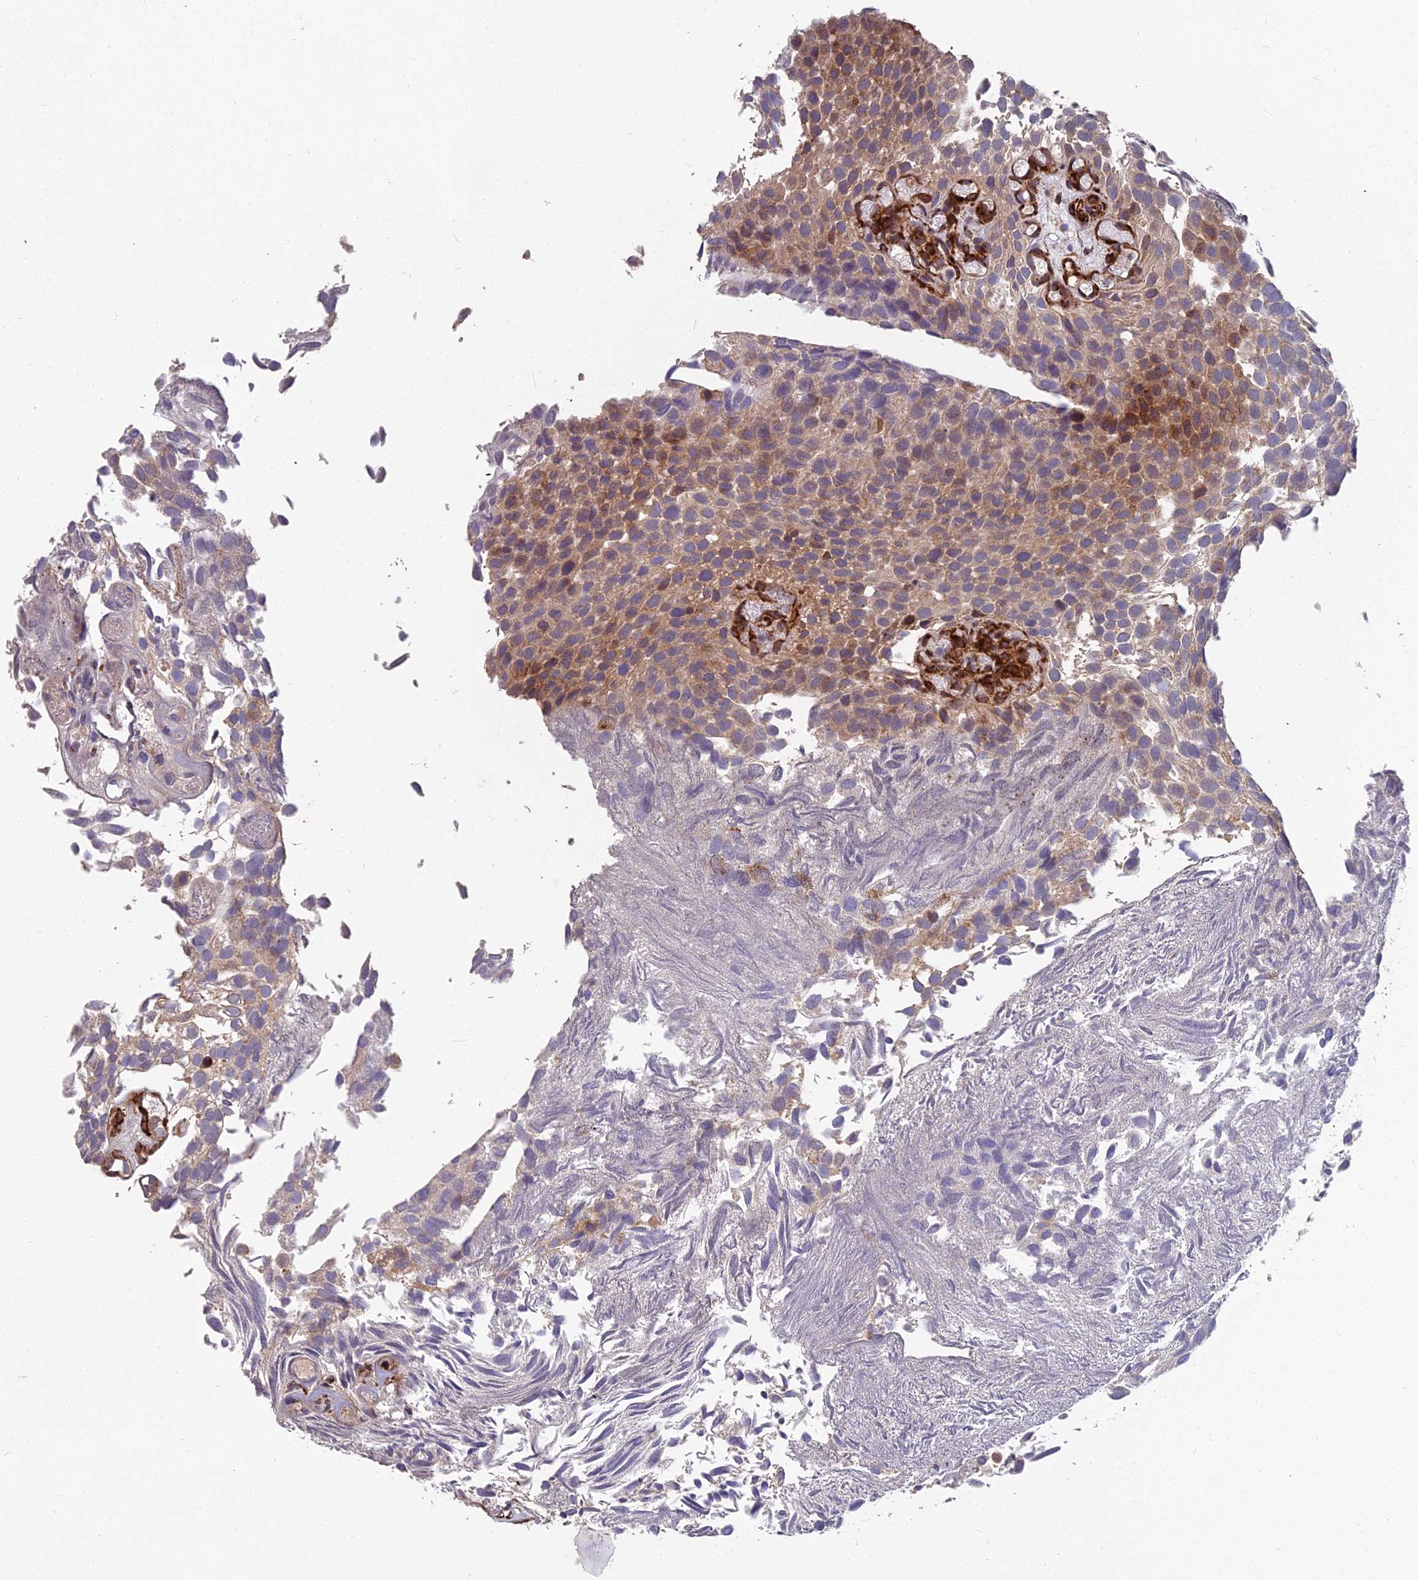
{"staining": {"intensity": "moderate", "quantity": ">75%", "location": "cytoplasmic/membranous"}, "tissue": "urothelial cancer", "cell_type": "Tumor cells", "image_type": "cancer", "snomed": [{"axis": "morphology", "description": "Urothelial carcinoma, Low grade"}, {"axis": "topography", "description": "Urinary bladder"}], "caption": "An immunohistochemistry histopathology image of tumor tissue is shown. Protein staining in brown shows moderate cytoplasmic/membranous positivity in urothelial carcinoma (low-grade) within tumor cells. (Stains: DAB in brown, nuclei in blue, Microscopy: brightfield microscopy at high magnification).", "gene": "NDUFAF7", "patient": {"sex": "male", "age": 89}}